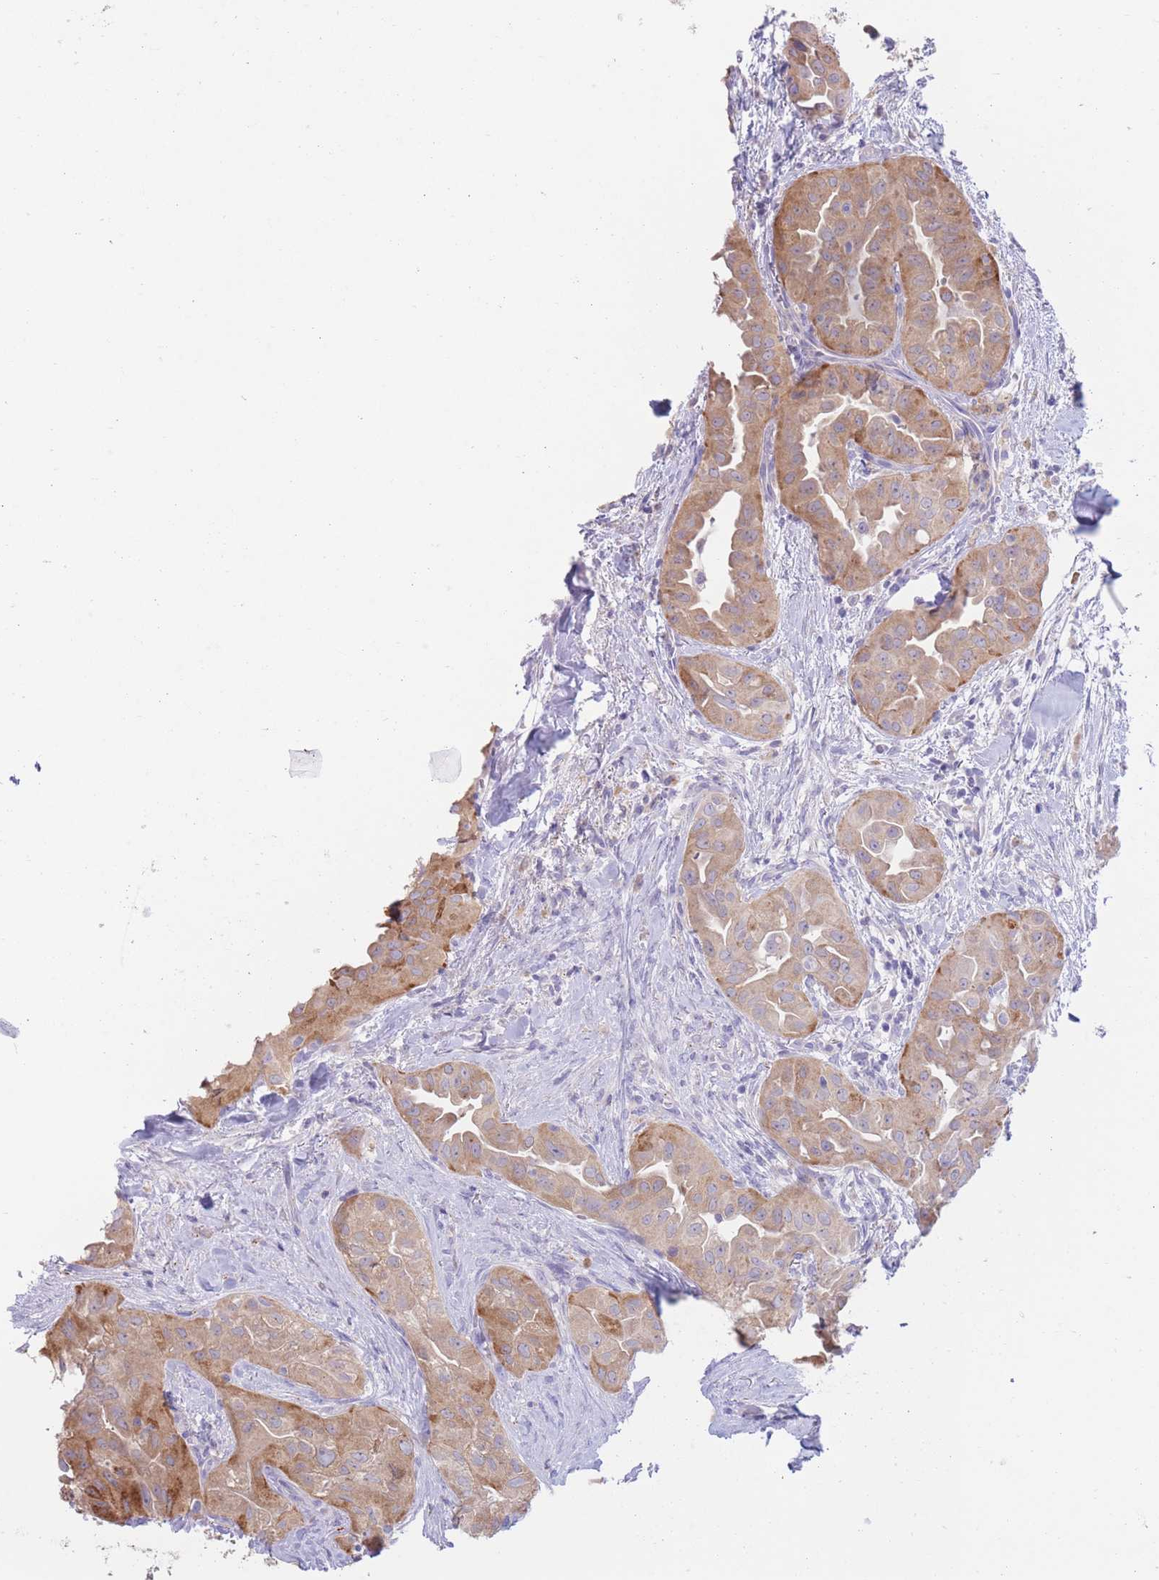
{"staining": {"intensity": "moderate", "quantity": ">75%", "location": "cytoplasmic/membranous"}, "tissue": "thyroid cancer", "cell_type": "Tumor cells", "image_type": "cancer", "snomed": [{"axis": "morphology", "description": "Normal tissue, NOS"}, {"axis": "morphology", "description": "Papillary adenocarcinoma, NOS"}, {"axis": "topography", "description": "Thyroid gland"}], "caption": "A medium amount of moderate cytoplasmic/membranous expression is identified in approximately >75% of tumor cells in thyroid papillary adenocarcinoma tissue.", "gene": "FAH", "patient": {"sex": "female", "age": 59}}